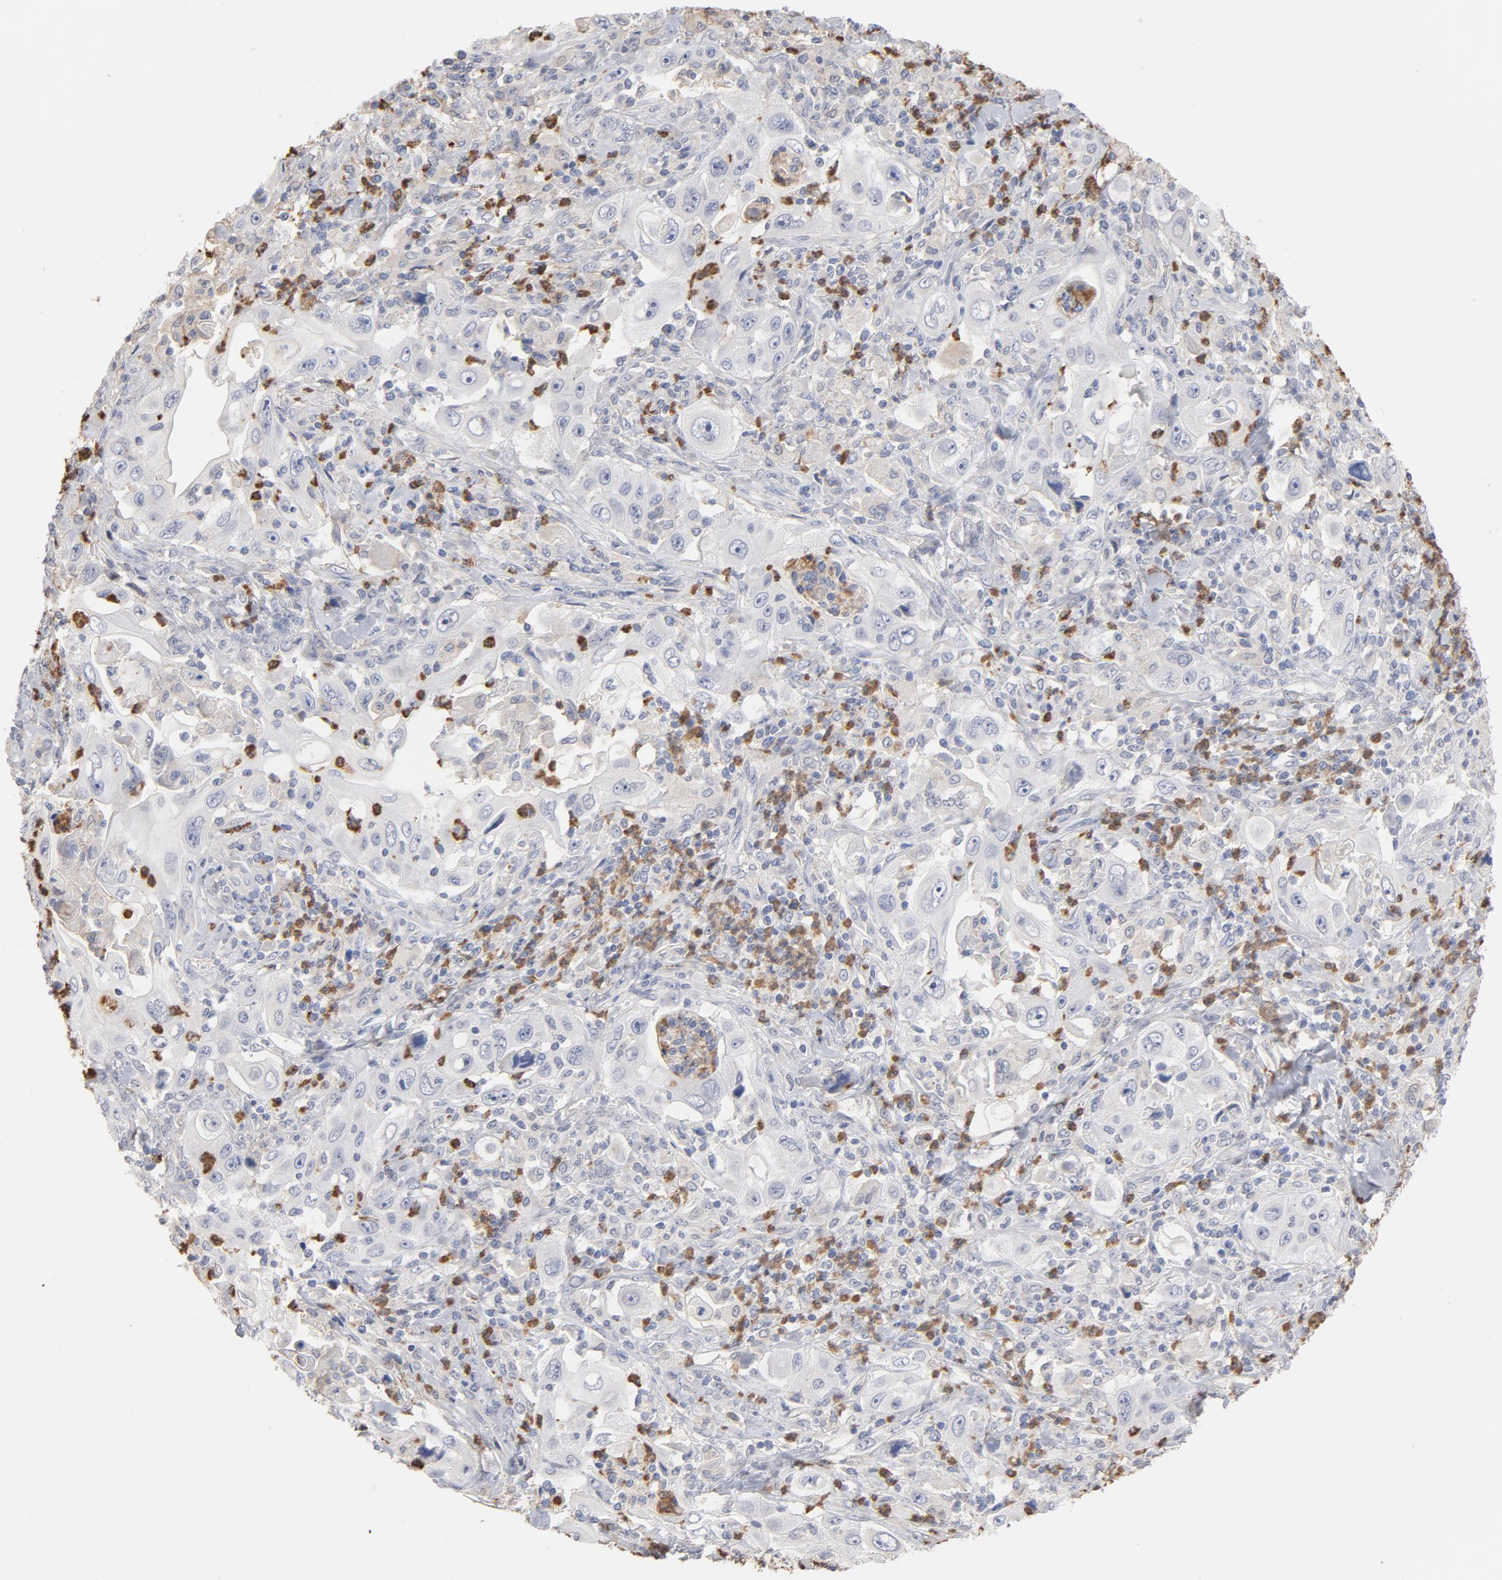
{"staining": {"intensity": "weak", "quantity": "<25%", "location": "cytoplasmic/membranous"}, "tissue": "pancreatic cancer", "cell_type": "Tumor cells", "image_type": "cancer", "snomed": [{"axis": "morphology", "description": "Adenocarcinoma, NOS"}, {"axis": "topography", "description": "Pancreas"}], "caption": "Immunohistochemical staining of human adenocarcinoma (pancreatic) reveals no significant expression in tumor cells.", "gene": "PNMA1", "patient": {"sex": "male", "age": 70}}